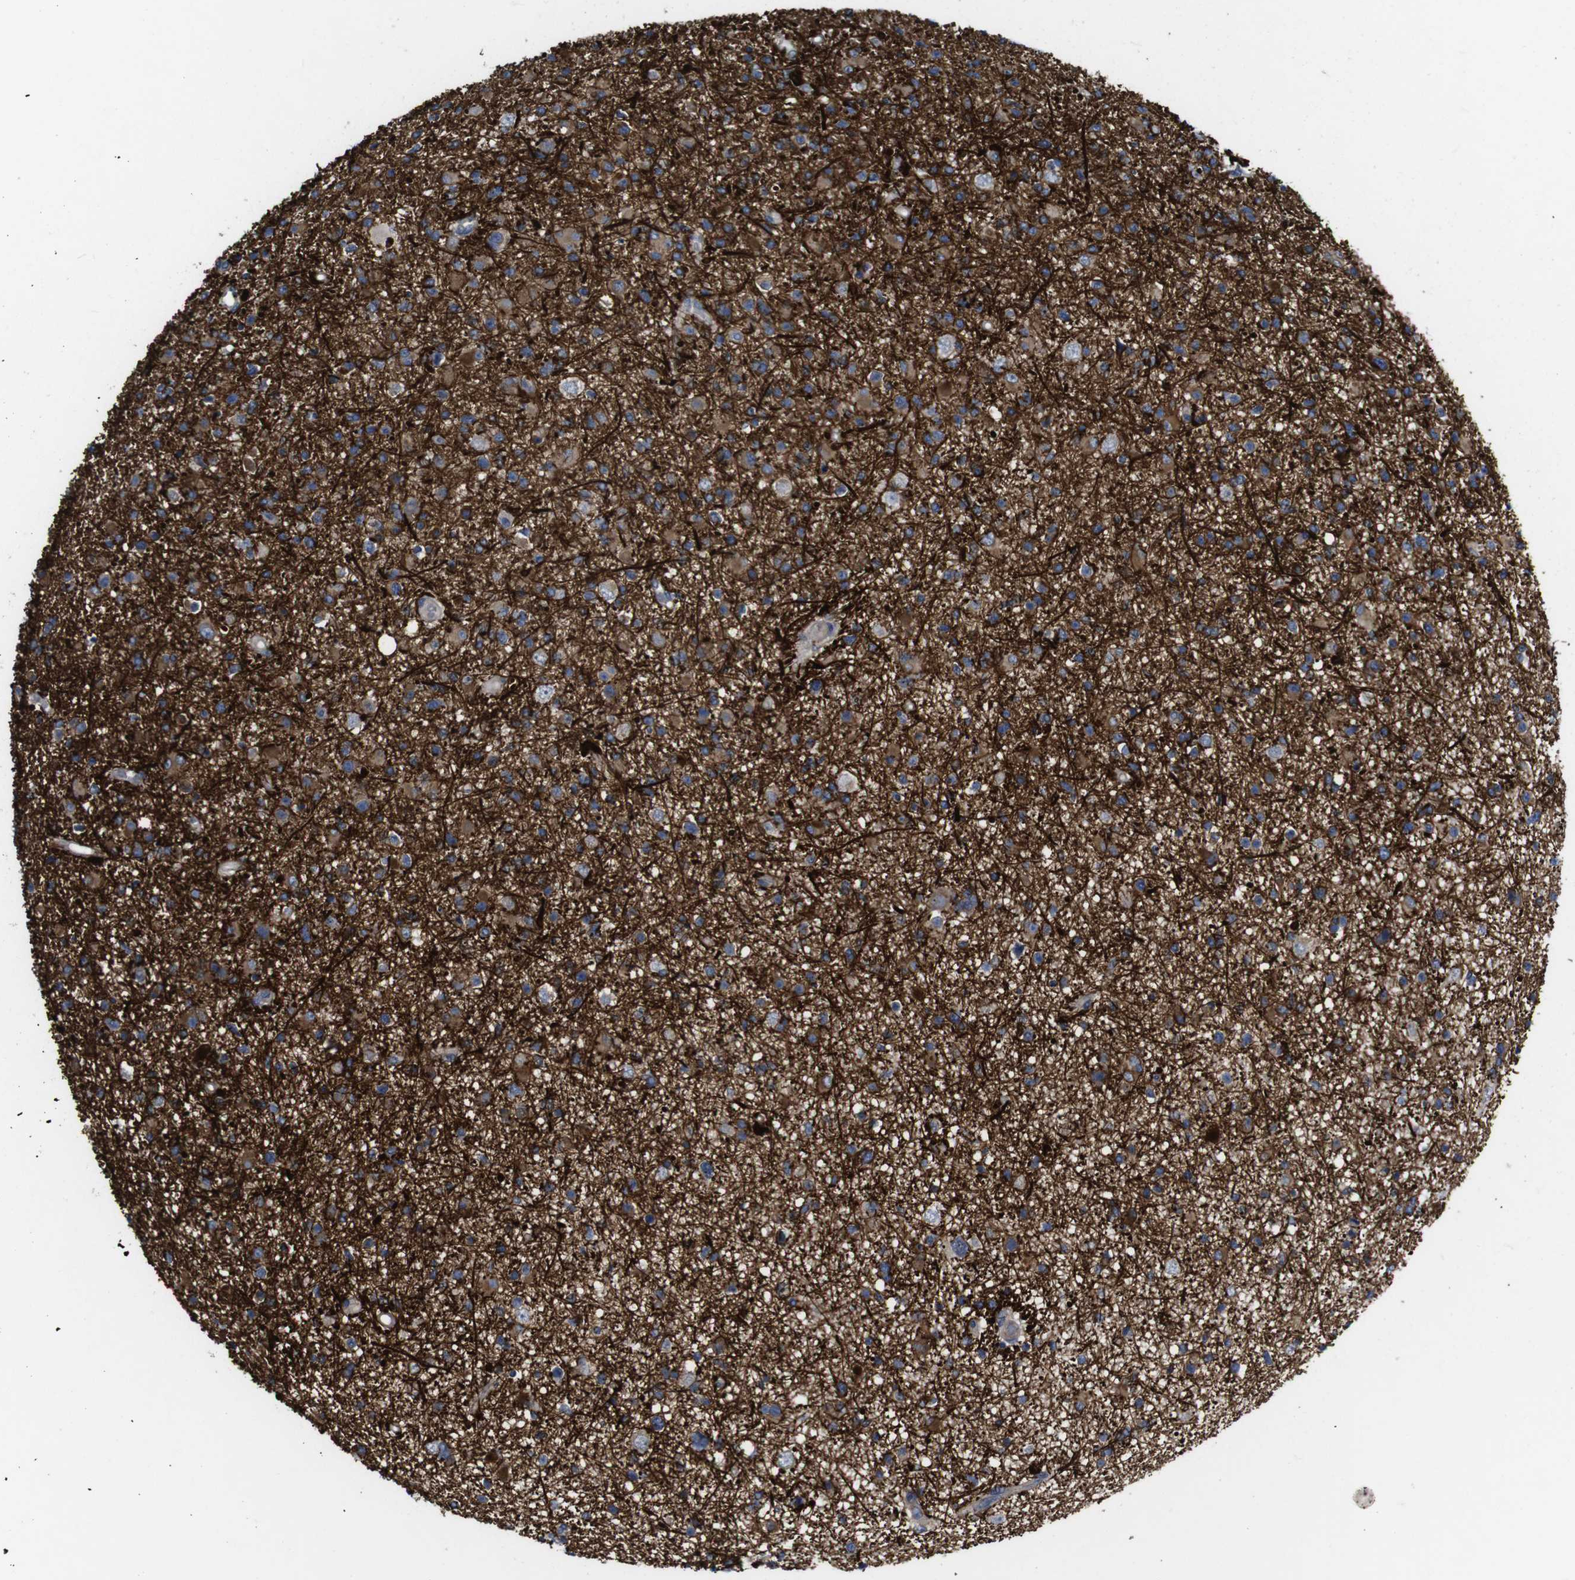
{"staining": {"intensity": "strong", "quantity": ">75%", "location": "cytoplasmic/membranous"}, "tissue": "glioma", "cell_type": "Tumor cells", "image_type": "cancer", "snomed": [{"axis": "morphology", "description": "Glioma, malignant, High grade"}, {"axis": "topography", "description": "Brain"}], "caption": "IHC of glioma shows high levels of strong cytoplasmic/membranous positivity in approximately >75% of tumor cells.", "gene": "KIDINS220", "patient": {"sex": "male", "age": 33}}